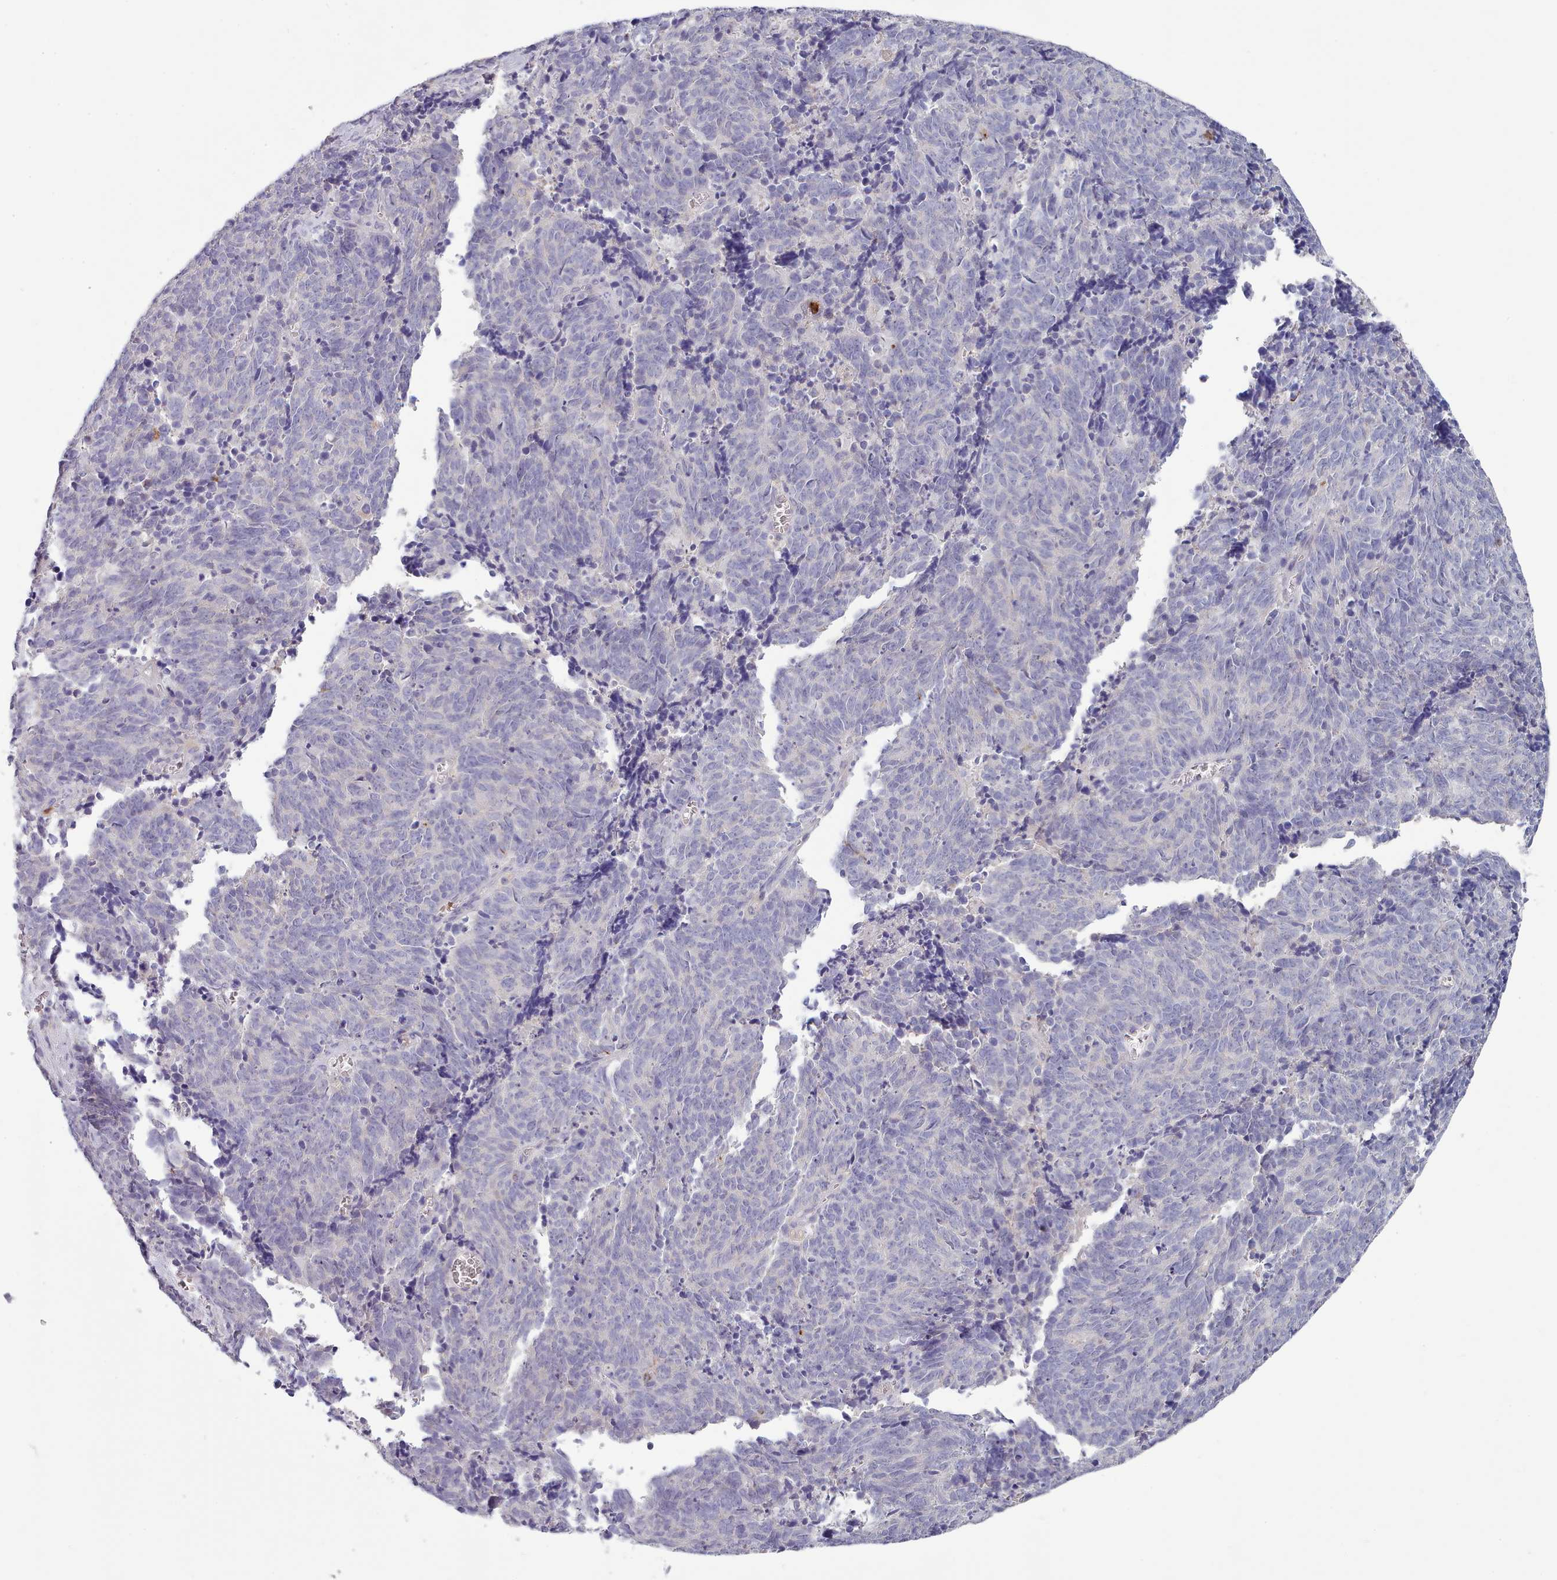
{"staining": {"intensity": "negative", "quantity": "none", "location": "none"}, "tissue": "cervical cancer", "cell_type": "Tumor cells", "image_type": "cancer", "snomed": [{"axis": "morphology", "description": "Squamous cell carcinoma, NOS"}, {"axis": "topography", "description": "Cervix"}], "caption": "Image shows no significant protein positivity in tumor cells of cervical cancer (squamous cell carcinoma).", "gene": "RAC2", "patient": {"sex": "female", "age": 29}}